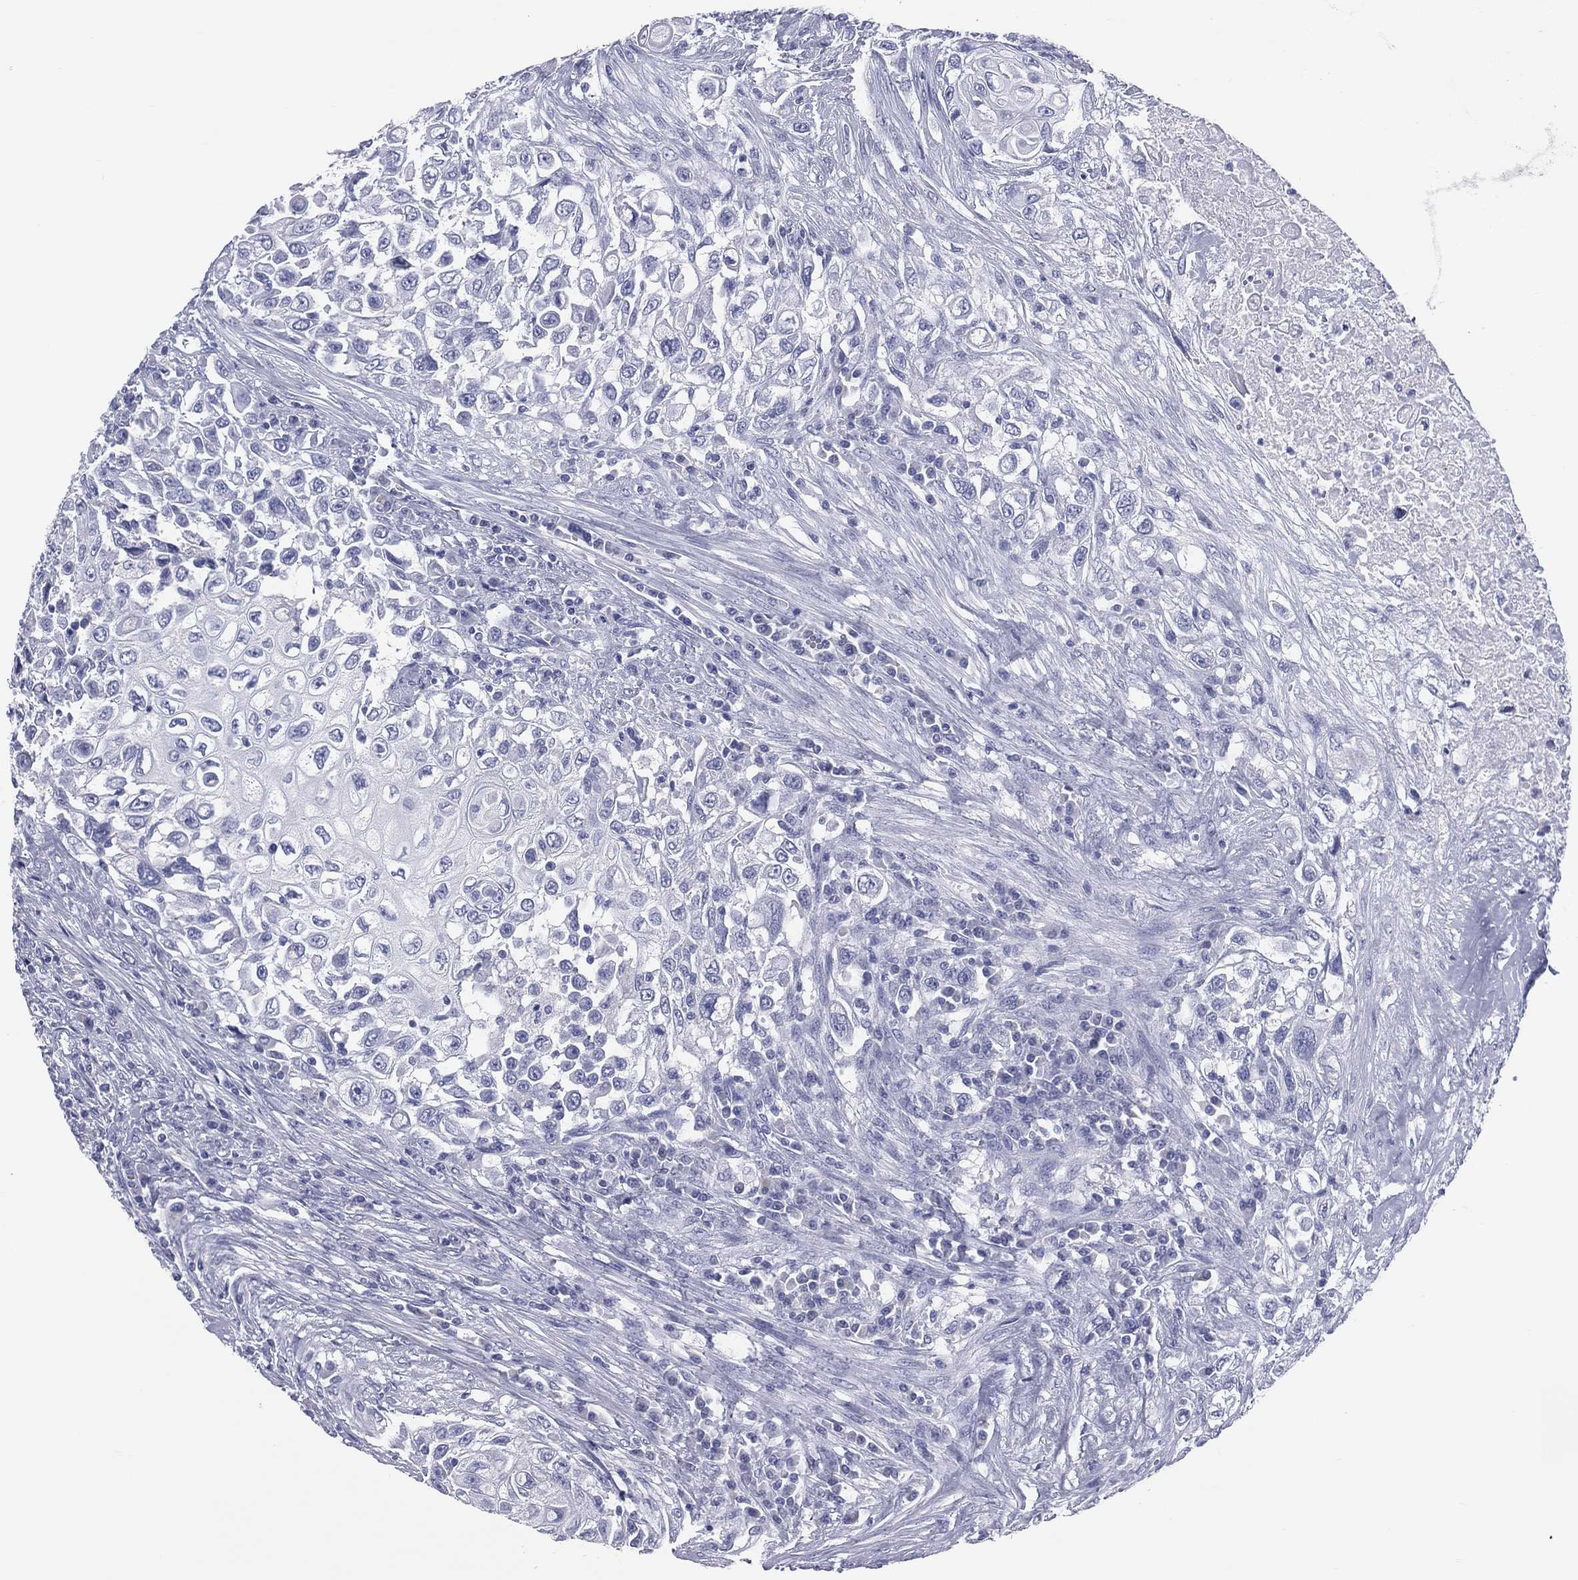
{"staining": {"intensity": "negative", "quantity": "none", "location": "none"}, "tissue": "urothelial cancer", "cell_type": "Tumor cells", "image_type": "cancer", "snomed": [{"axis": "morphology", "description": "Urothelial carcinoma, High grade"}, {"axis": "topography", "description": "Urinary bladder"}], "caption": "Immunohistochemical staining of high-grade urothelial carcinoma reveals no significant positivity in tumor cells.", "gene": "MLN", "patient": {"sex": "female", "age": 56}}